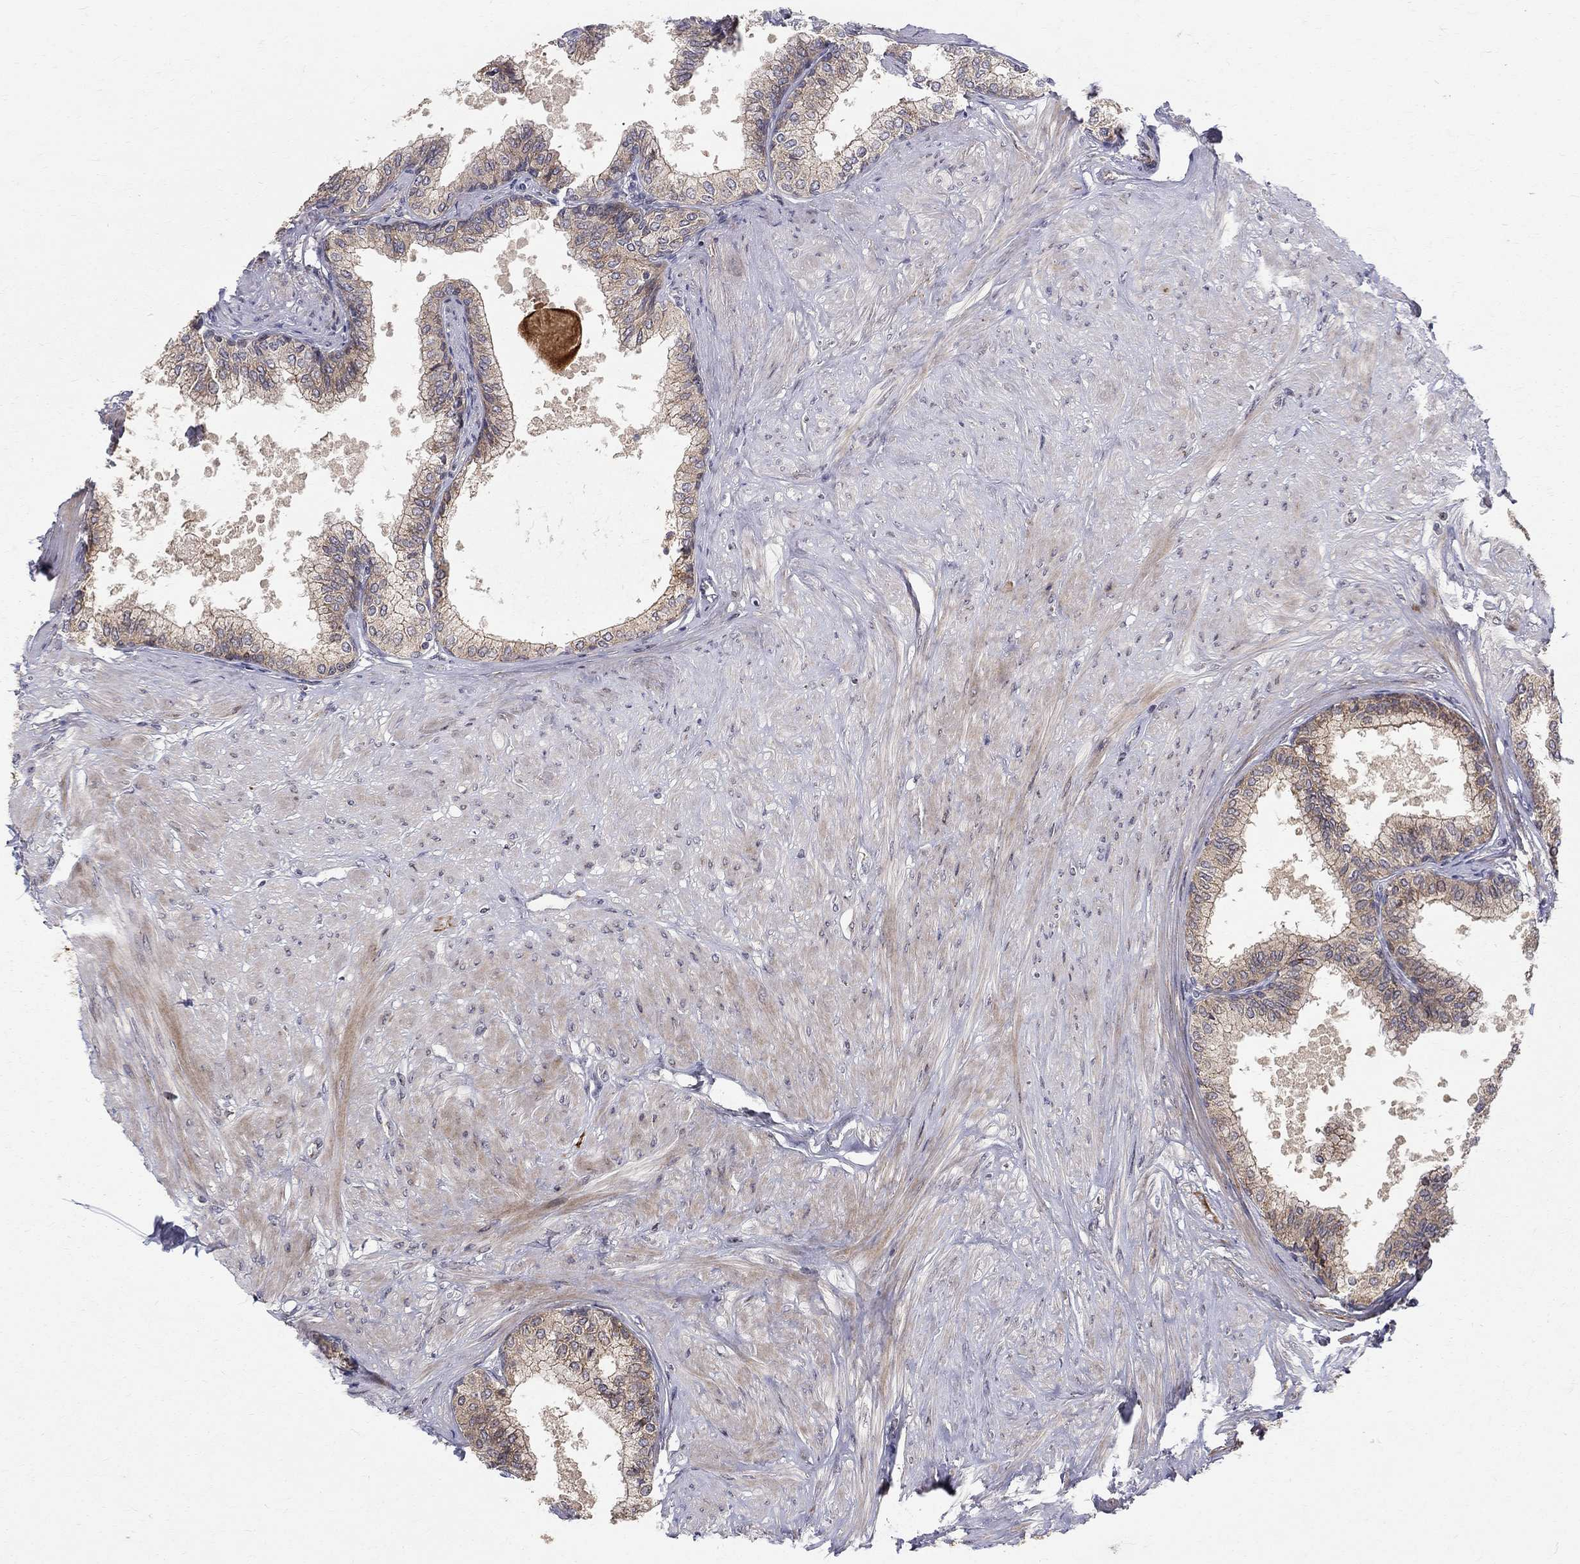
{"staining": {"intensity": "moderate", "quantity": "25%-75%", "location": "cytoplasmic/membranous"}, "tissue": "prostate", "cell_type": "Glandular cells", "image_type": "normal", "snomed": [{"axis": "morphology", "description": "Normal tissue, NOS"}, {"axis": "topography", "description": "Prostate"}], "caption": "Protein staining exhibits moderate cytoplasmic/membranous positivity in about 25%-75% of glandular cells in unremarkable prostate. (IHC, brightfield microscopy, high magnification).", "gene": "WDR19", "patient": {"sex": "male", "age": 63}}